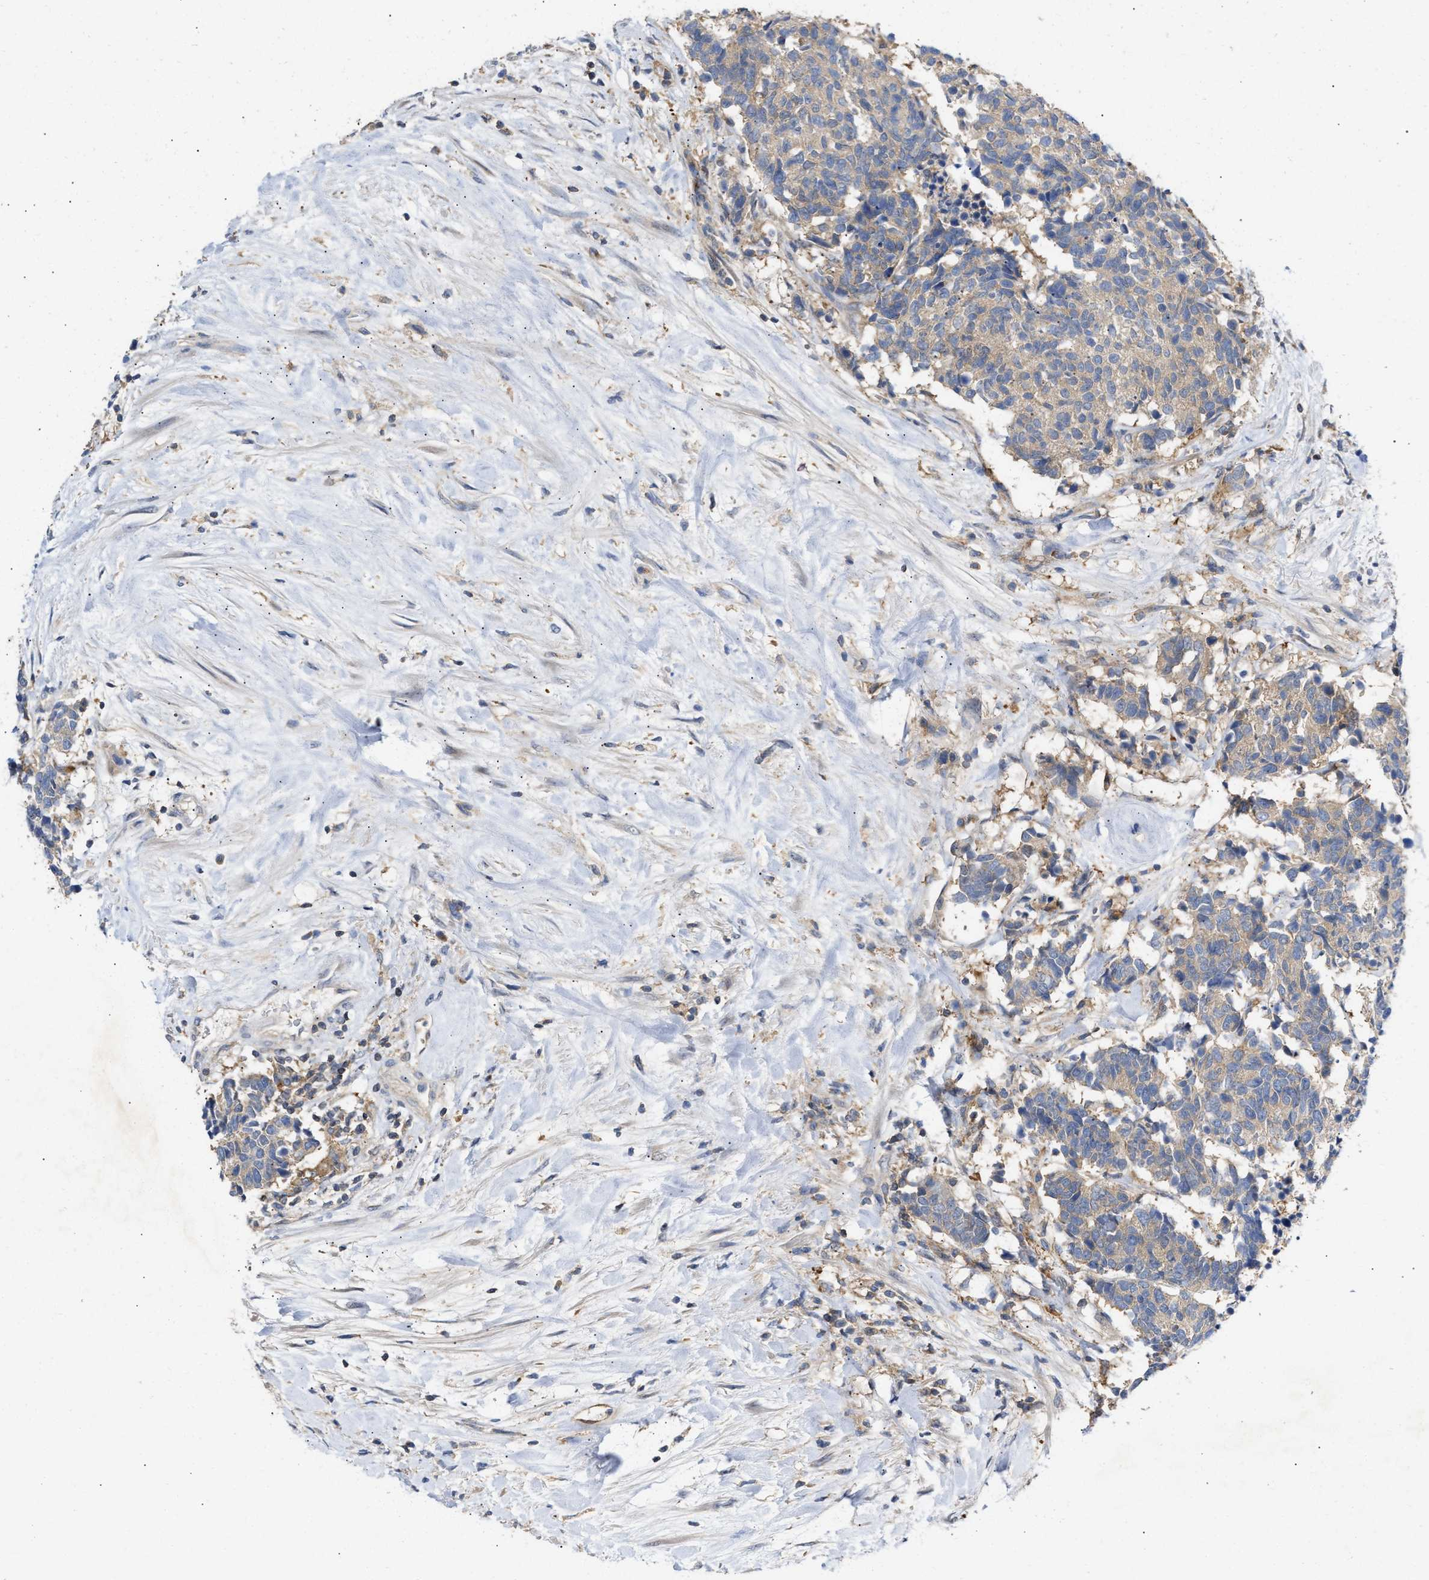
{"staining": {"intensity": "weak", "quantity": "25%-75%", "location": "cytoplasmic/membranous"}, "tissue": "carcinoid", "cell_type": "Tumor cells", "image_type": "cancer", "snomed": [{"axis": "morphology", "description": "Carcinoma, NOS"}, {"axis": "morphology", "description": "Carcinoid, malignant, NOS"}, {"axis": "topography", "description": "Urinary bladder"}], "caption": "Immunohistochemistry of human carcinoma demonstrates low levels of weak cytoplasmic/membranous staining in about 25%-75% of tumor cells. The staining was performed using DAB, with brown indicating positive protein expression. Nuclei are stained blue with hematoxylin.", "gene": "BBLN", "patient": {"sex": "male", "age": 57}}